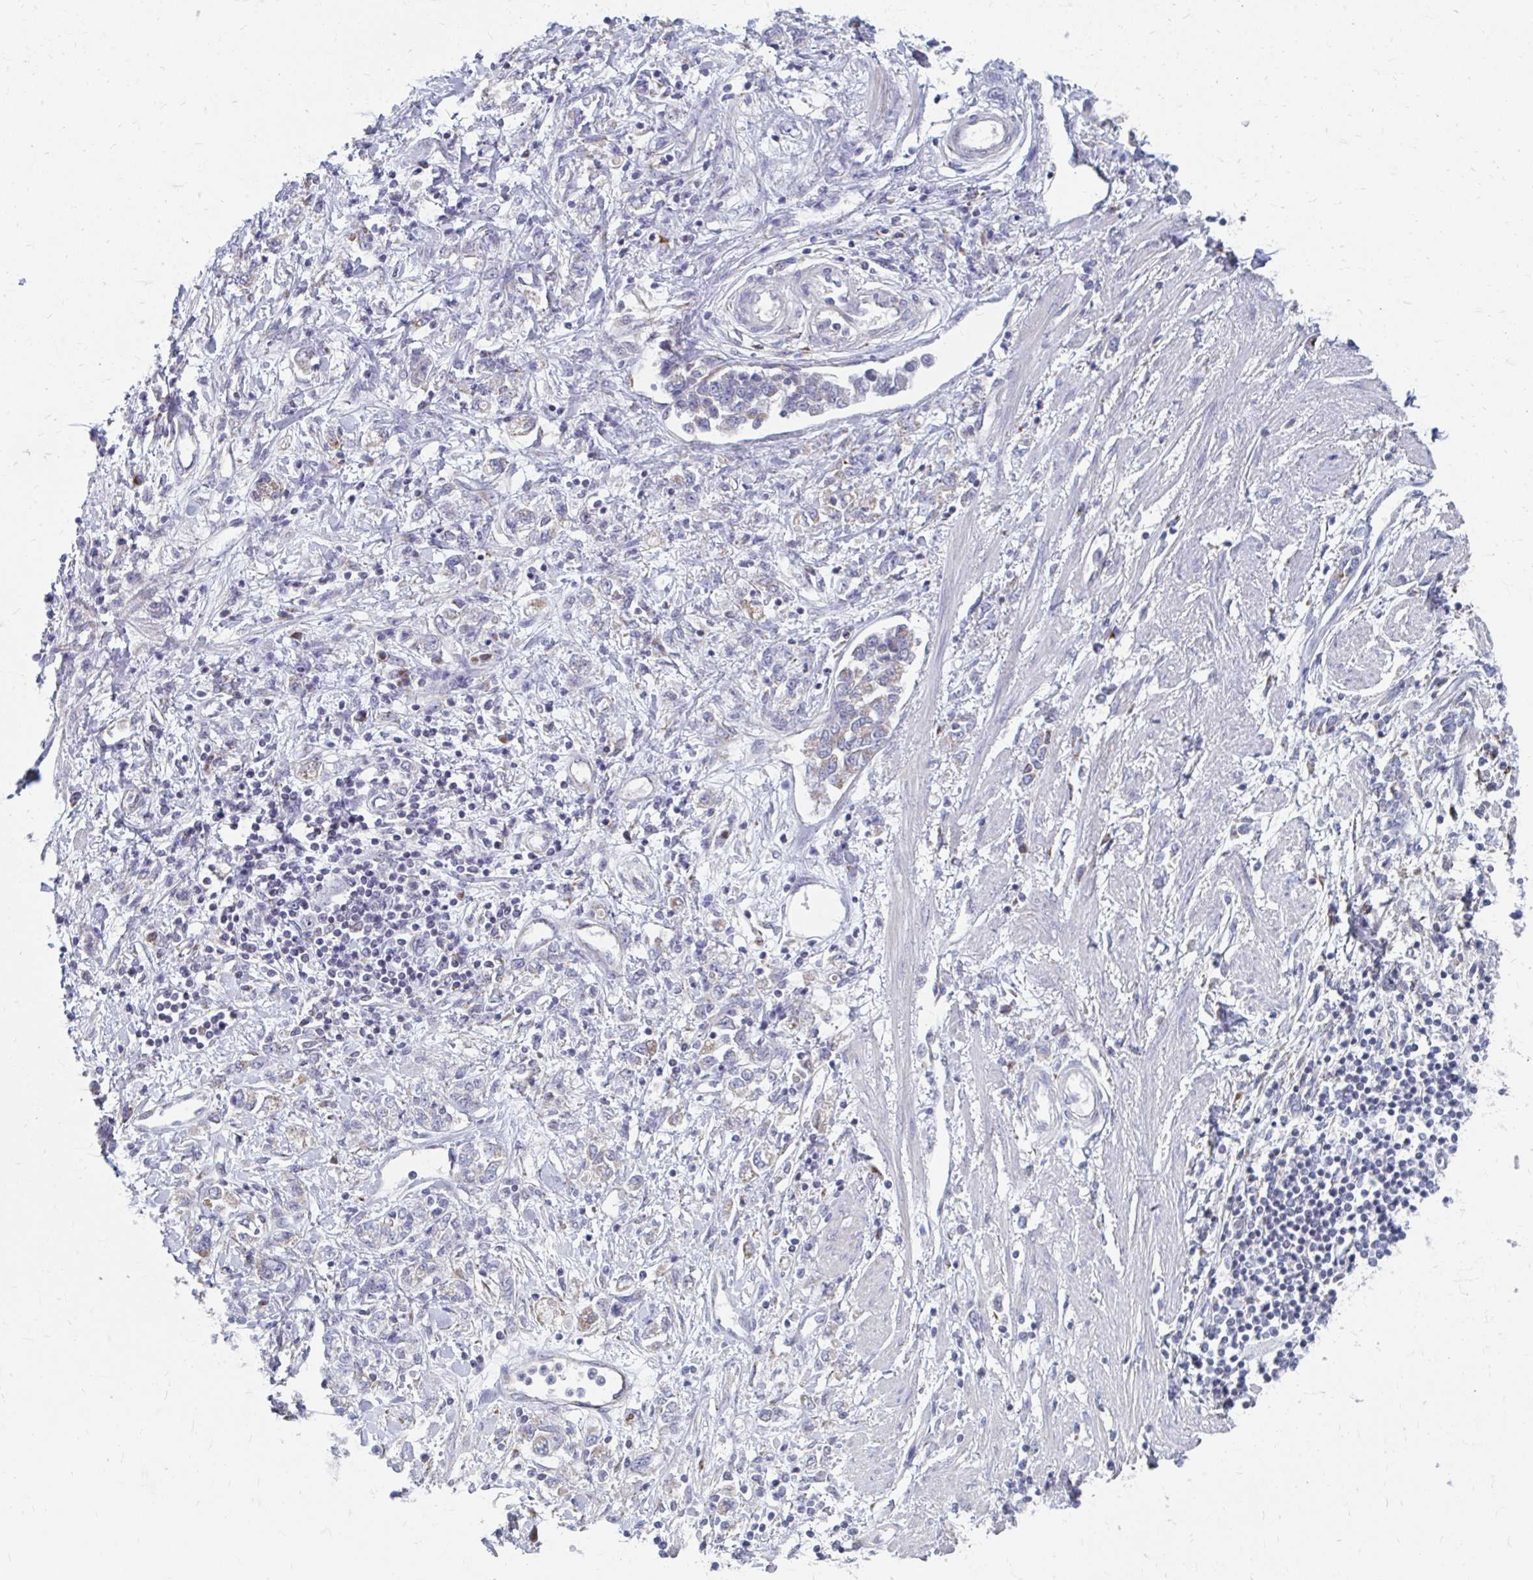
{"staining": {"intensity": "negative", "quantity": "none", "location": "none"}, "tissue": "stomach cancer", "cell_type": "Tumor cells", "image_type": "cancer", "snomed": [{"axis": "morphology", "description": "Adenocarcinoma, NOS"}, {"axis": "topography", "description": "Stomach"}], "caption": "This is an immunohistochemistry image of human stomach adenocarcinoma. There is no staining in tumor cells.", "gene": "PABIR3", "patient": {"sex": "female", "age": 76}}